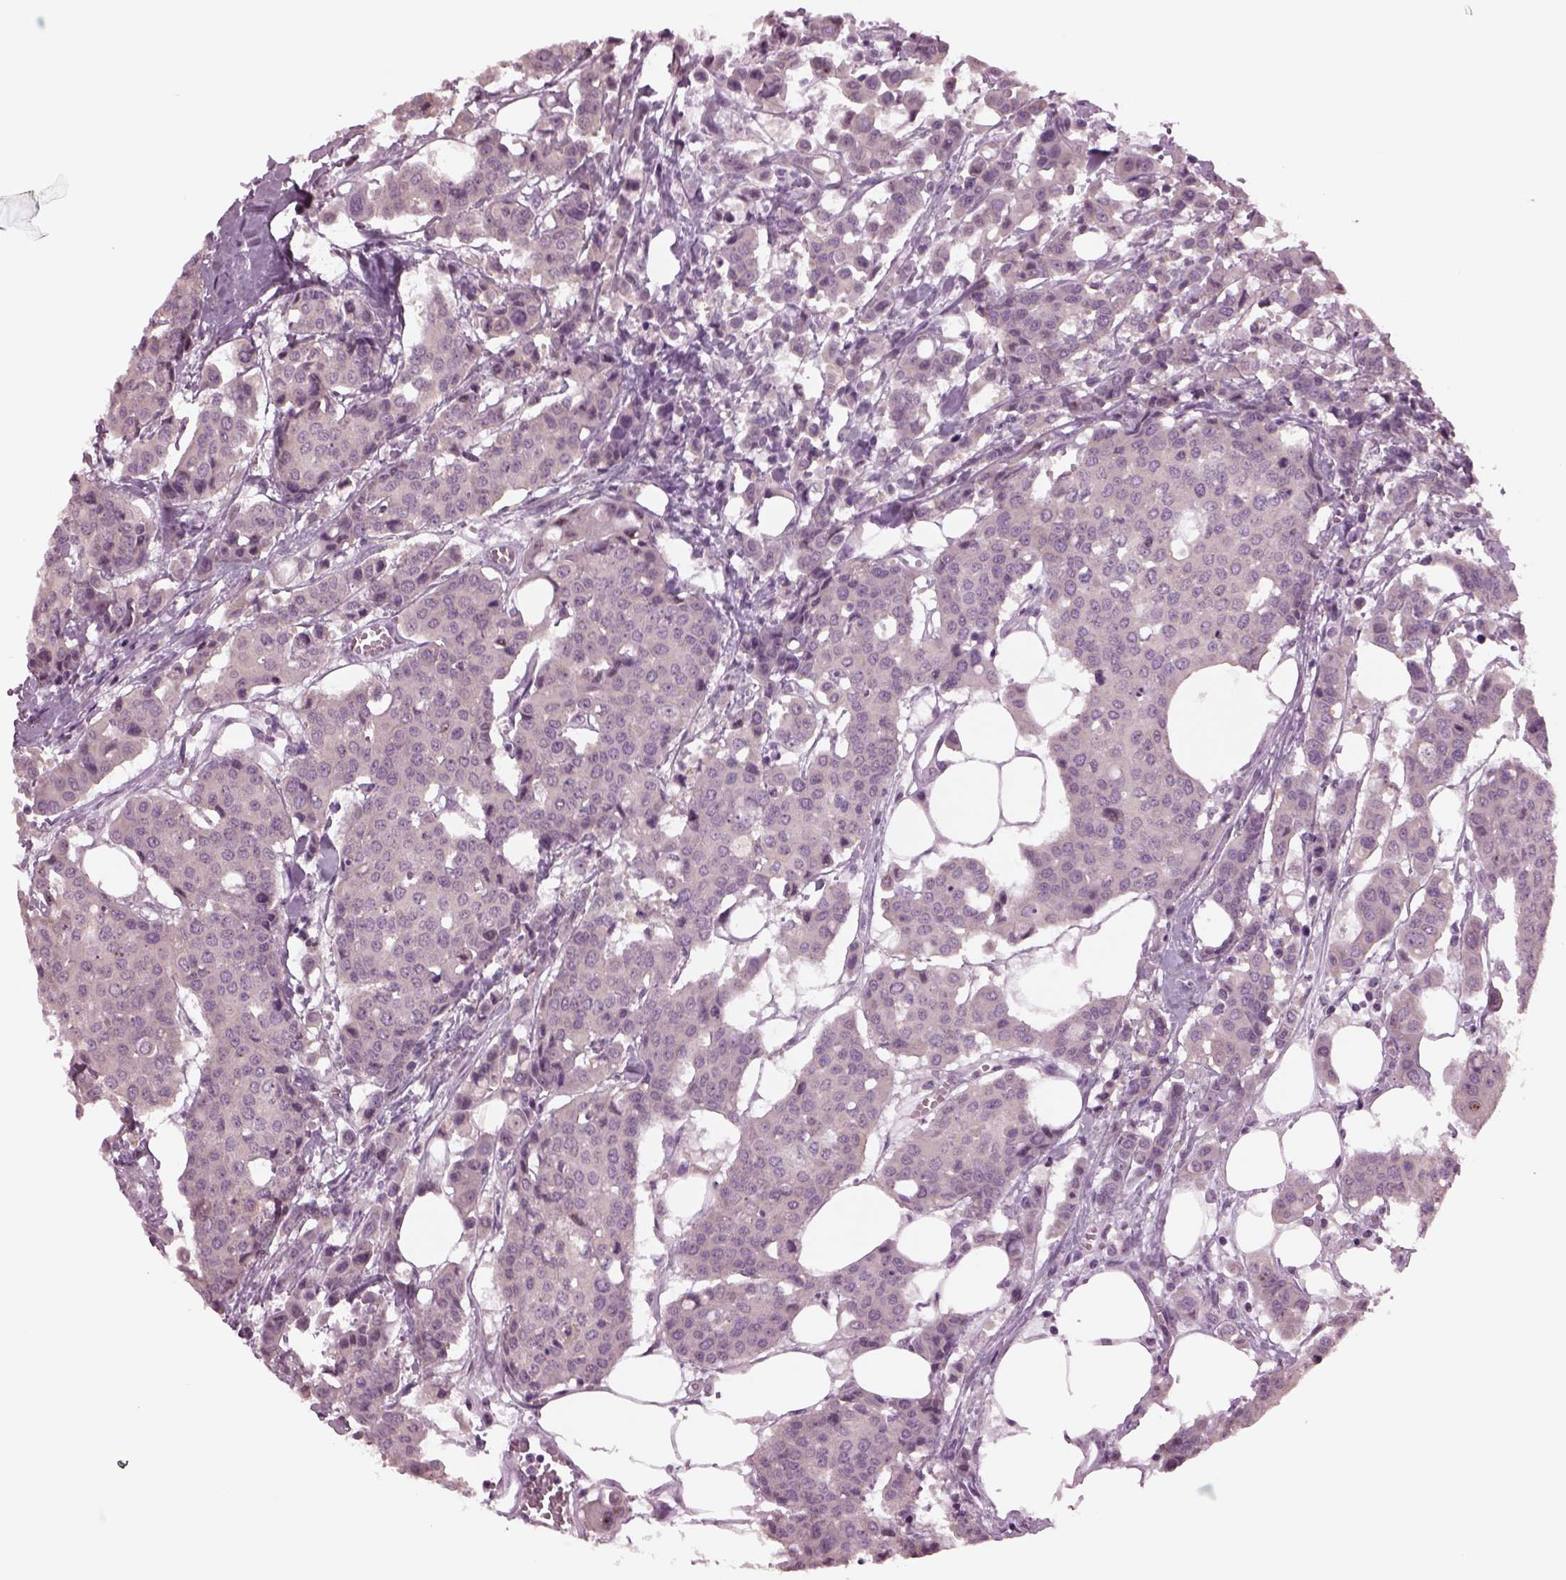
{"staining": {"intensity": "negative", "quantity": "none", "location": "none"}, "tissue": "carcinoid", "cell_type": "Tumor cells", "image_type": "cancer", "snomed": [{"axis": "morphology", "description": "Carcinoid, malignant, NOS"}, {"axis": "topography", "description": "Colon"}], "caption": "IHC photomicrograph of neoplastic tissue: carcinoid stained with DAB shows no significant protein expression in tumor cells.", "gene": "CLCN4", "patient": {"sex": "male", "age": 81}}